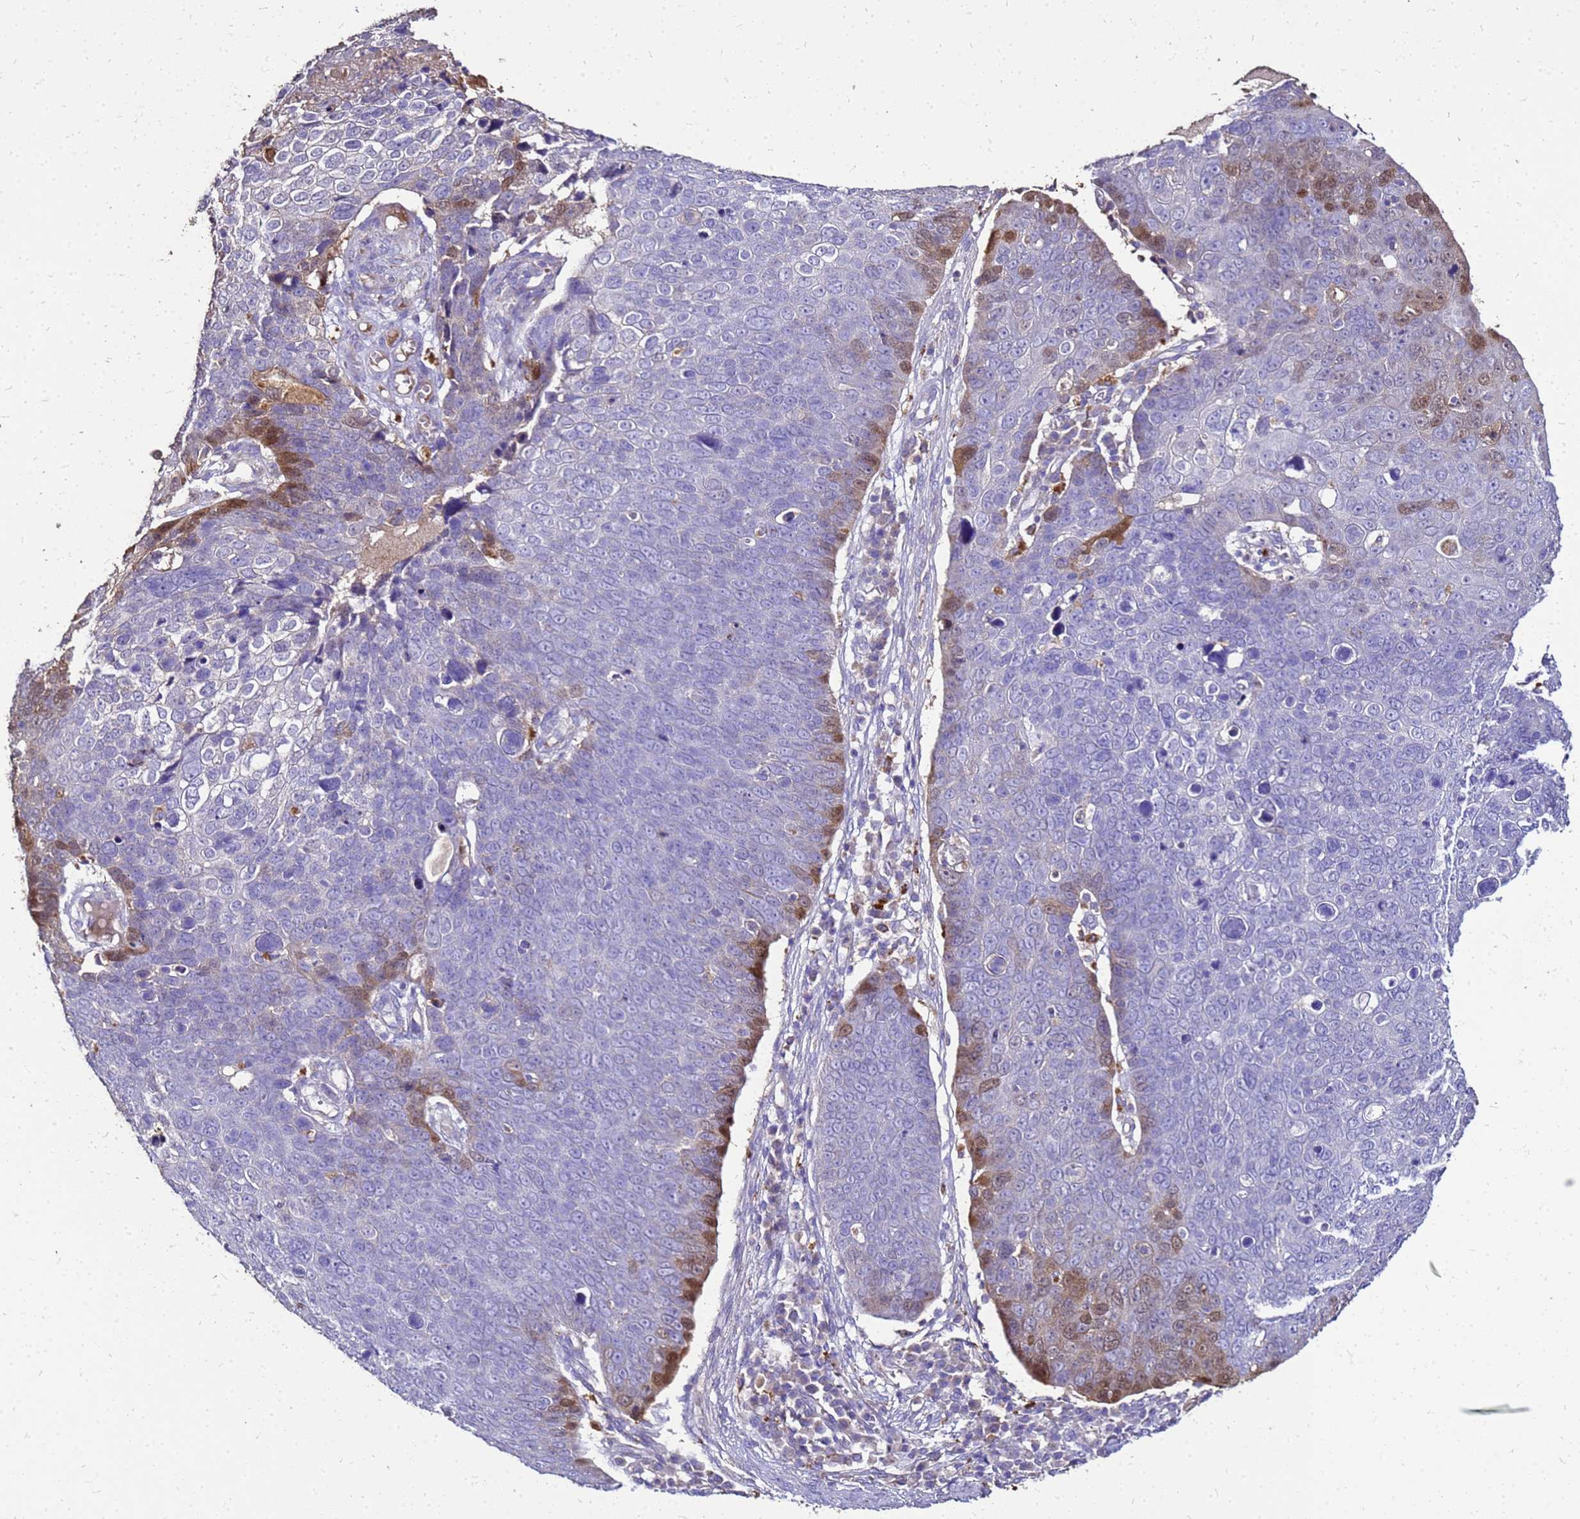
{"staining": {"intensity": "weak", "quantity": "<25%", "location": "nuclear"}, "tissue": "skin cancer", "cell_type": "Tumor cells", "image_type": "cancer", "snomed": [{"axis": "morphology", "description": "Squamous cell carcinoma, NOS"}, {"axis": "topography", "description": "Skin"}], "caption": "Immunohistochemistry of human skin squamous cell carcinoma displays no positivity in tumor cells.", "gene": "S100A2", "patient": {"sex": "male", "age": 71}}